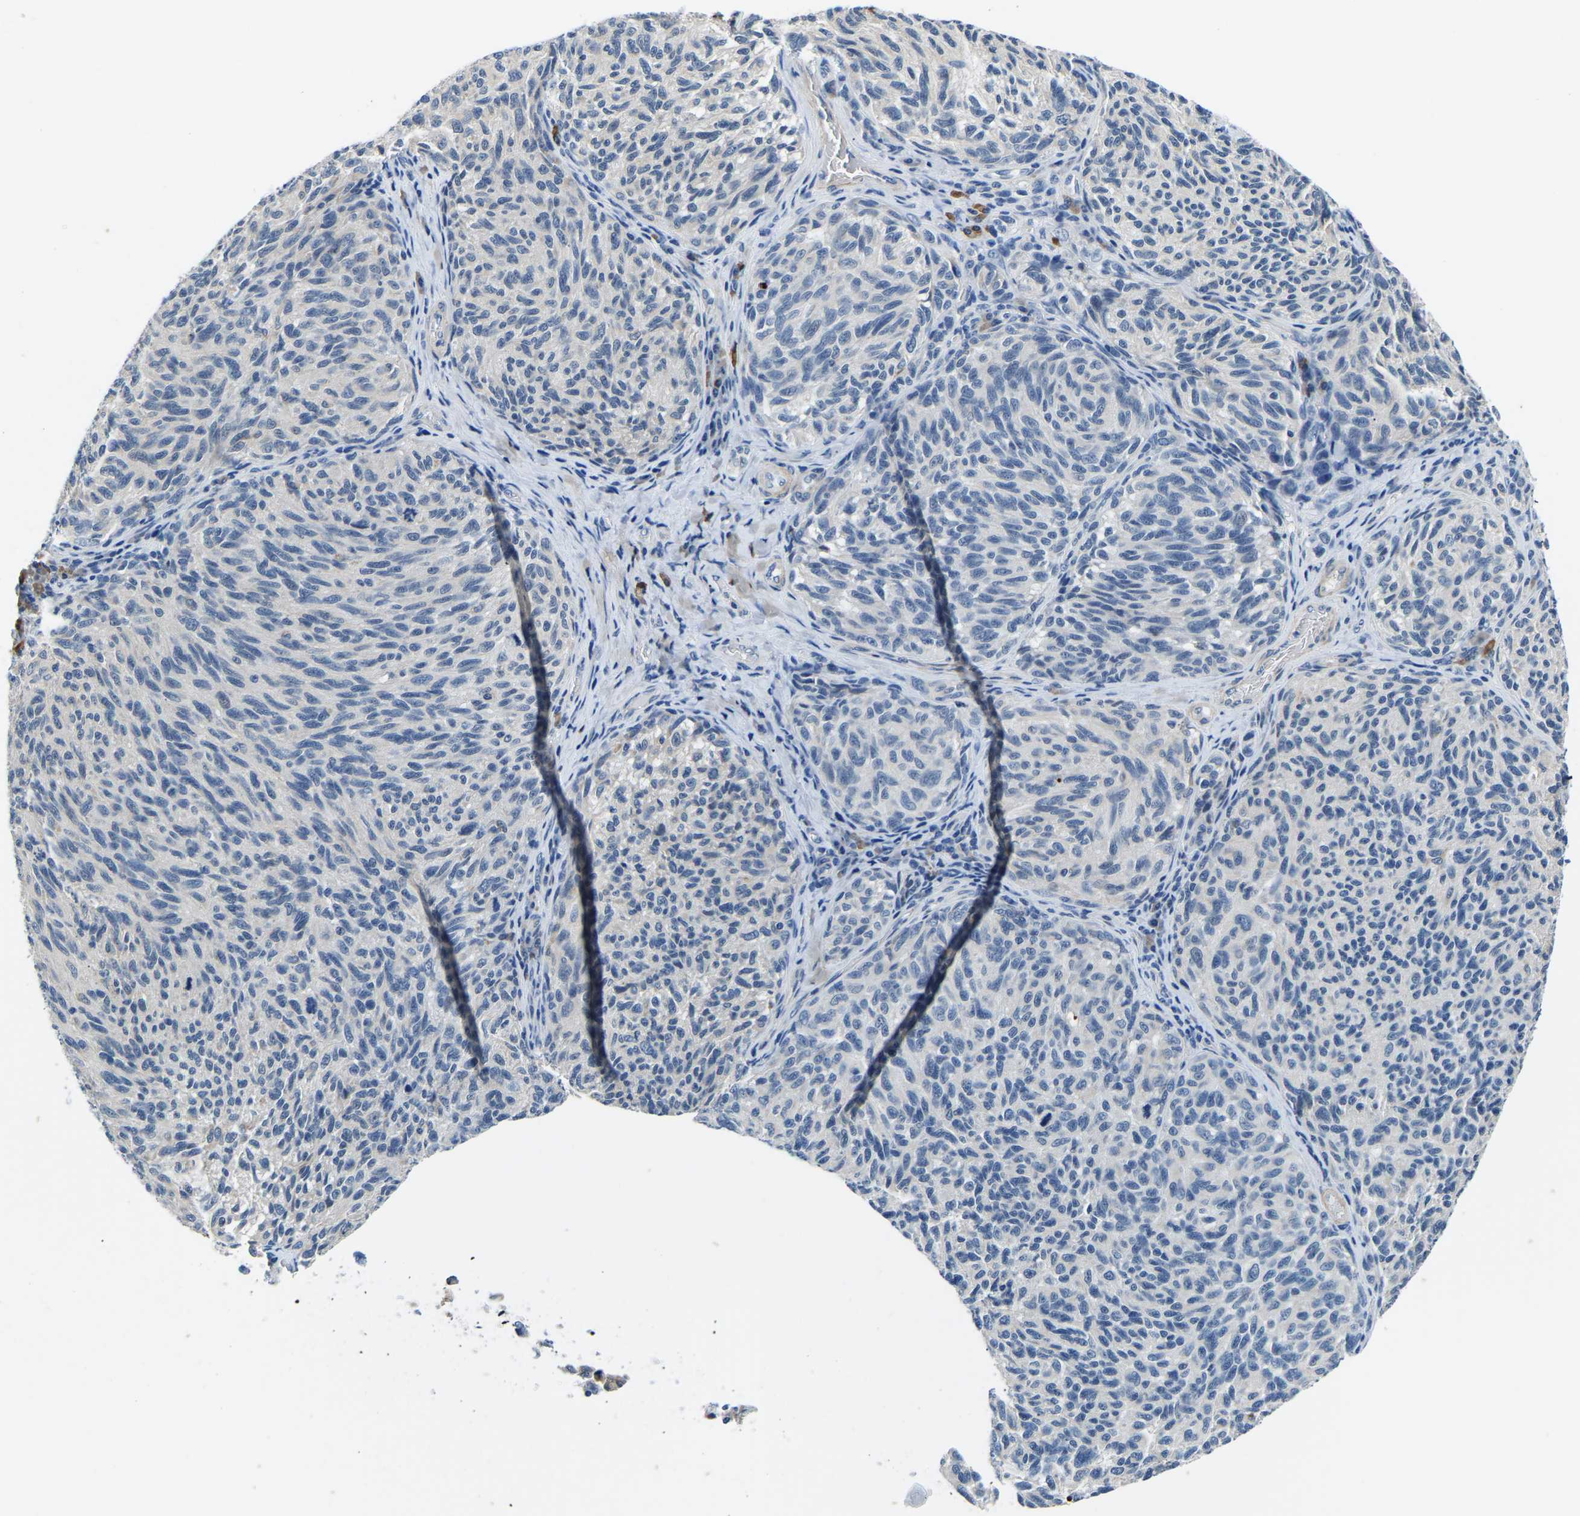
{"staining": {"intensity": "weak", "quantity": "<25%", "location": "cytoplasmic/membranous"}, "tissue": "melanoma", "cell_type": "Tumor cells", "image_type": "cancer", "snomed": [{"axis": "morphology", "description": "Malignant melanoma, NOS"}, {"axis": "topography", "description": "Skin"}], "caption": "DAB immunohistochemical staining of human melanoma exhibits no significant positivity in tumor cells.", "gene": "LIAS", "patient": {"sex": "female", "age": 73}}